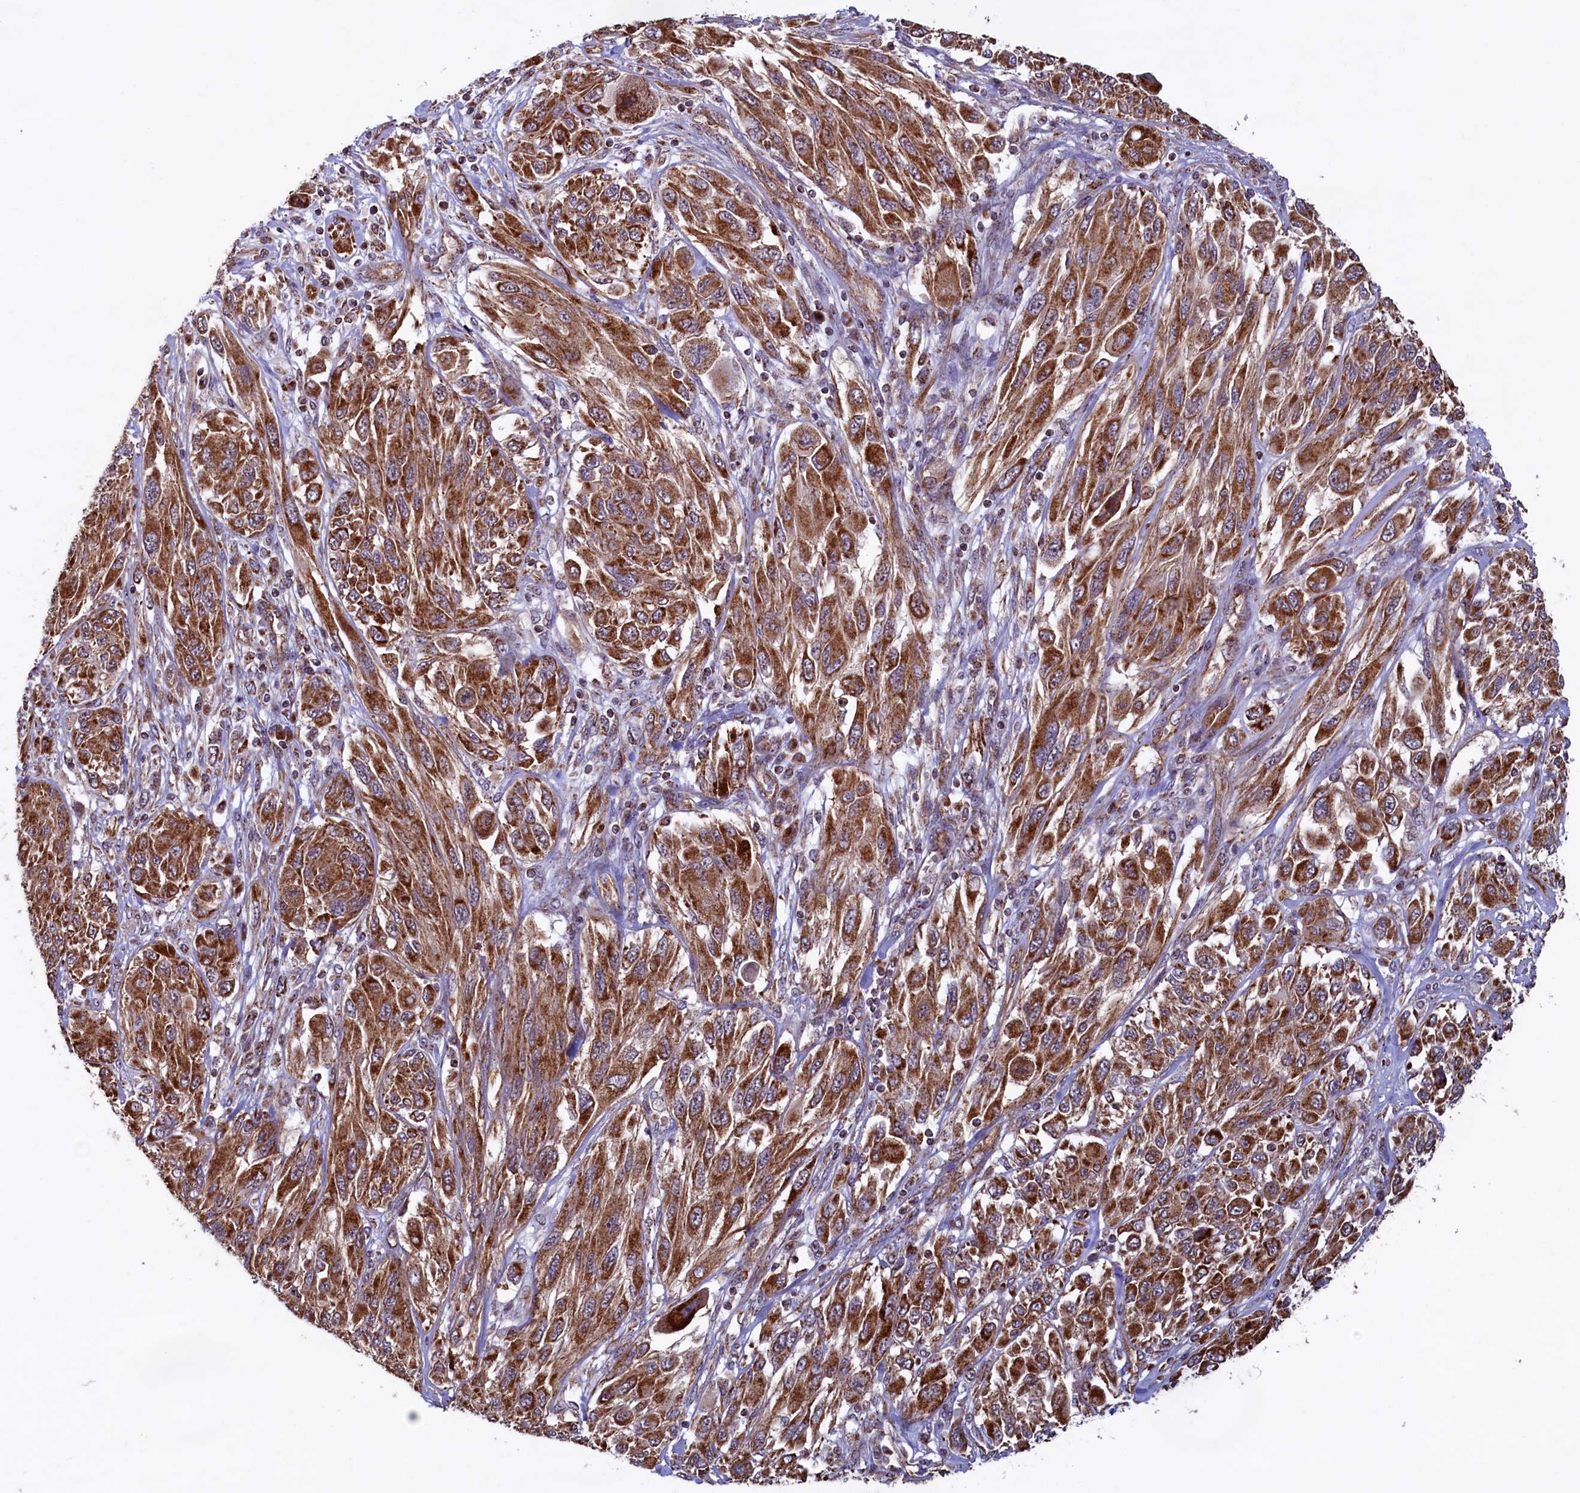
{"staining": {"intensity": "moderate", "quantity": ">75%", "location": "cytoplasmic/membranous"}, "tissue": "melanoma", "cell_type": "Tumor cells", "image_type": "cancer", "snomed": [{"axis": "morphology", "description": "Malignant melanoma, NOS"}, {"axis": "topography", "description": "Skin"}], "caption": "DAB (3,3'-diaminobenzidine) immunohistochemical staining of melanoma demonstrates moderate cytoplasmic/membranous protein staining in approximately >75% of tumor cells.", "gene": "UBE3B", "patient": {"sex": "female", "age": 91}}